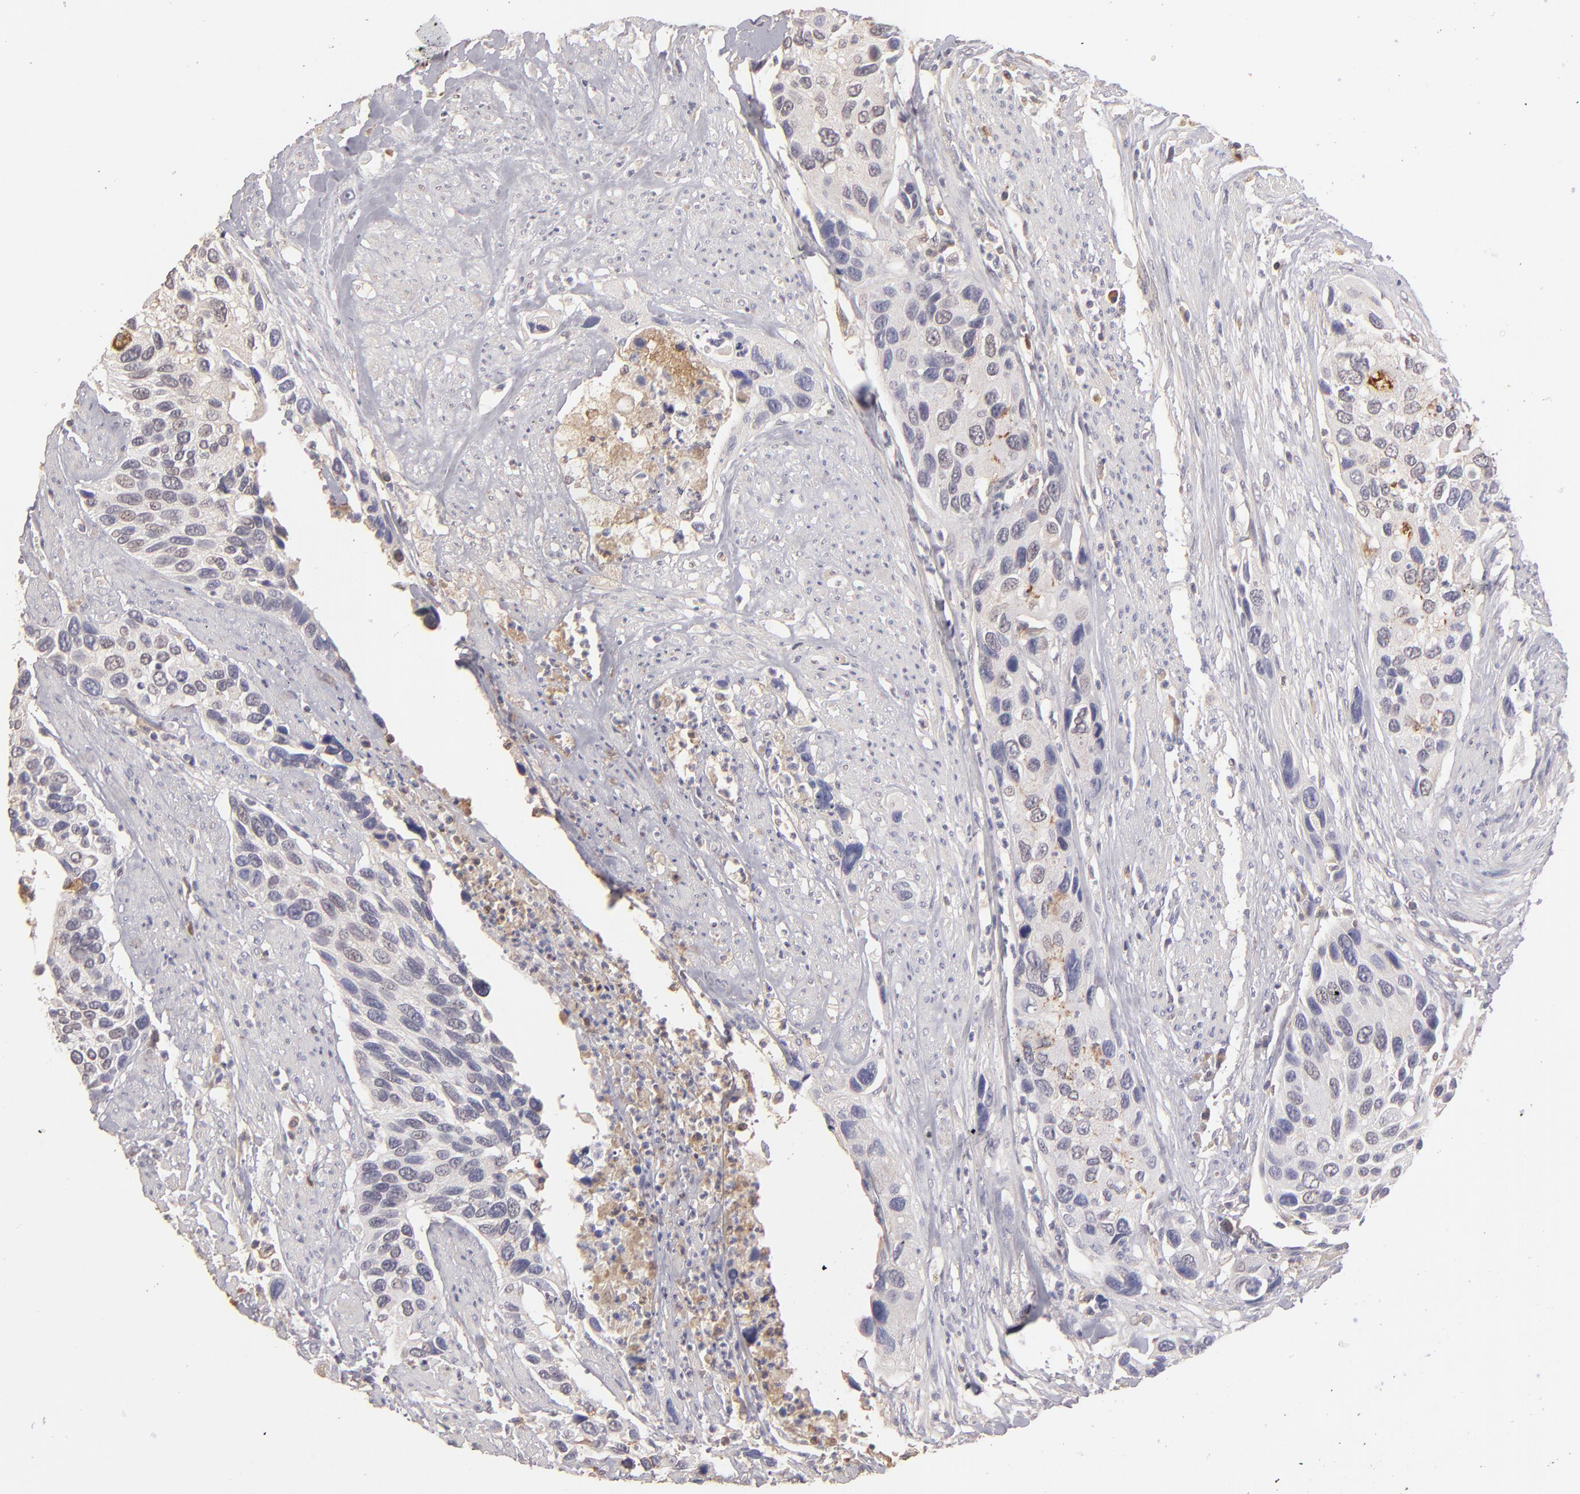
{"staining": {"intensity": "weak", "quantity": "<25%", "location": "nuclear"}, "tissue": "urothelial cancer", "cell_type": "Tumor cells", "image_type": "cancer", "snomed": [{"axis": "morphology", "description": "Urothelial carcinoma, High grade"}, {"axis": "topography", "description": "Urinary bladder"}], "caption": "This micrograph is of urothelial carcinoma (high-grade) stained with IHC to label a protein in brown with the nuclei are counter-stained blue. There is no staining in tumor cells.", "gene": "ABCC4", "patient": {"sex": "male", "age": 66}}